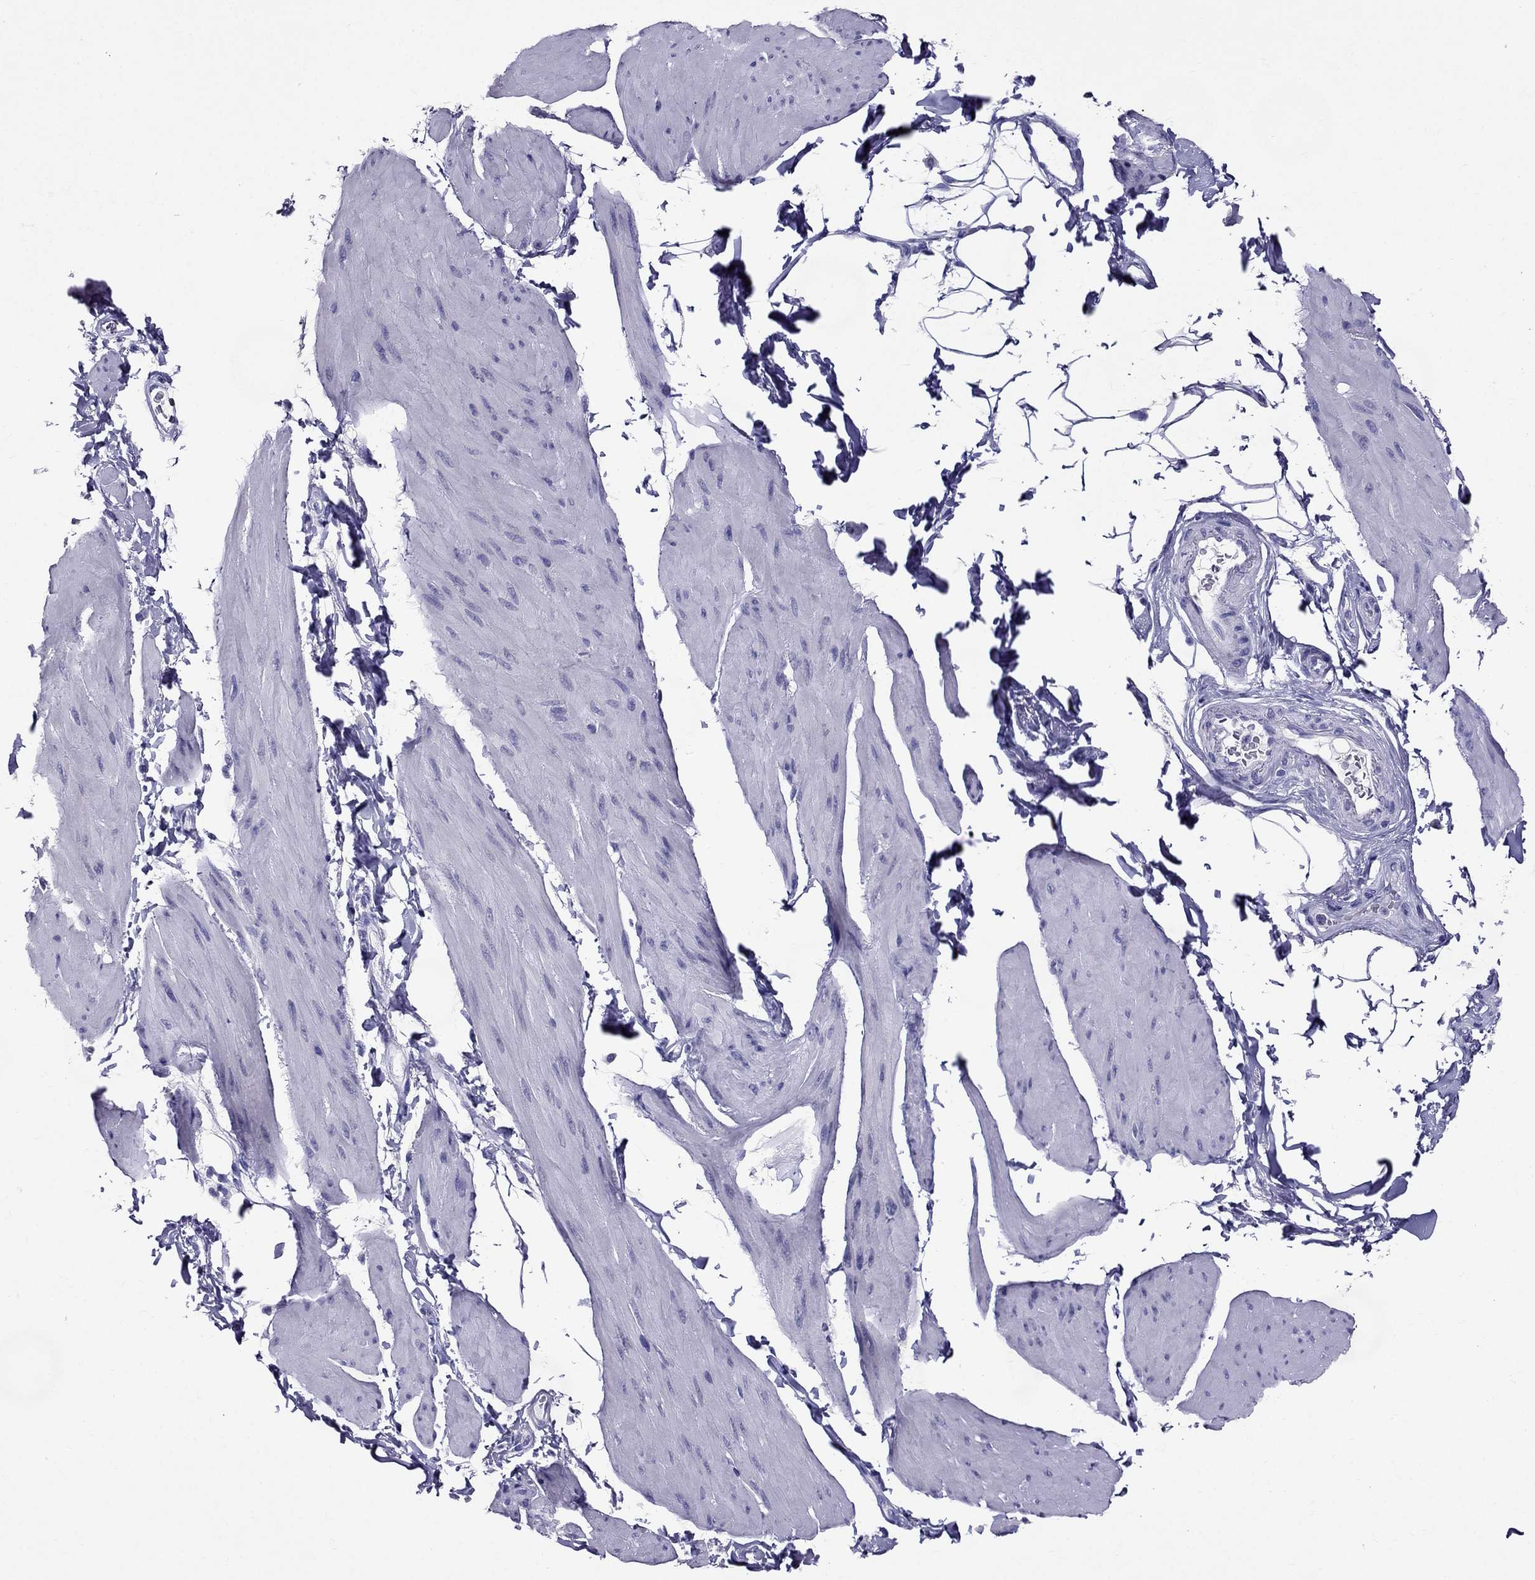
{"staining": {"intensity": "negative", "quantity": "none", "location": "none"}, "tissue": "smooth muscle", "cell_type": "Smooth muscle cells", "image_type": "normal", "snomed": [{"axis": "morphology", "description": "Normal tissue, NOS"}, {"axis": "topography", "description": "Adipose tissue"}, {"axis": "topography", "description": "Smooth muscle"}, {"axis": "topography", "description": "Peripheral nerve tissue"}], "caption": "Immunohistochemistry (IHC) histopathology image of benign smooth muscle stained for a protein (brown), which reveals no expression in smooth muscle cells.", "gene": "ZNF541", "patient": {"sex": "male", "age": 83}}